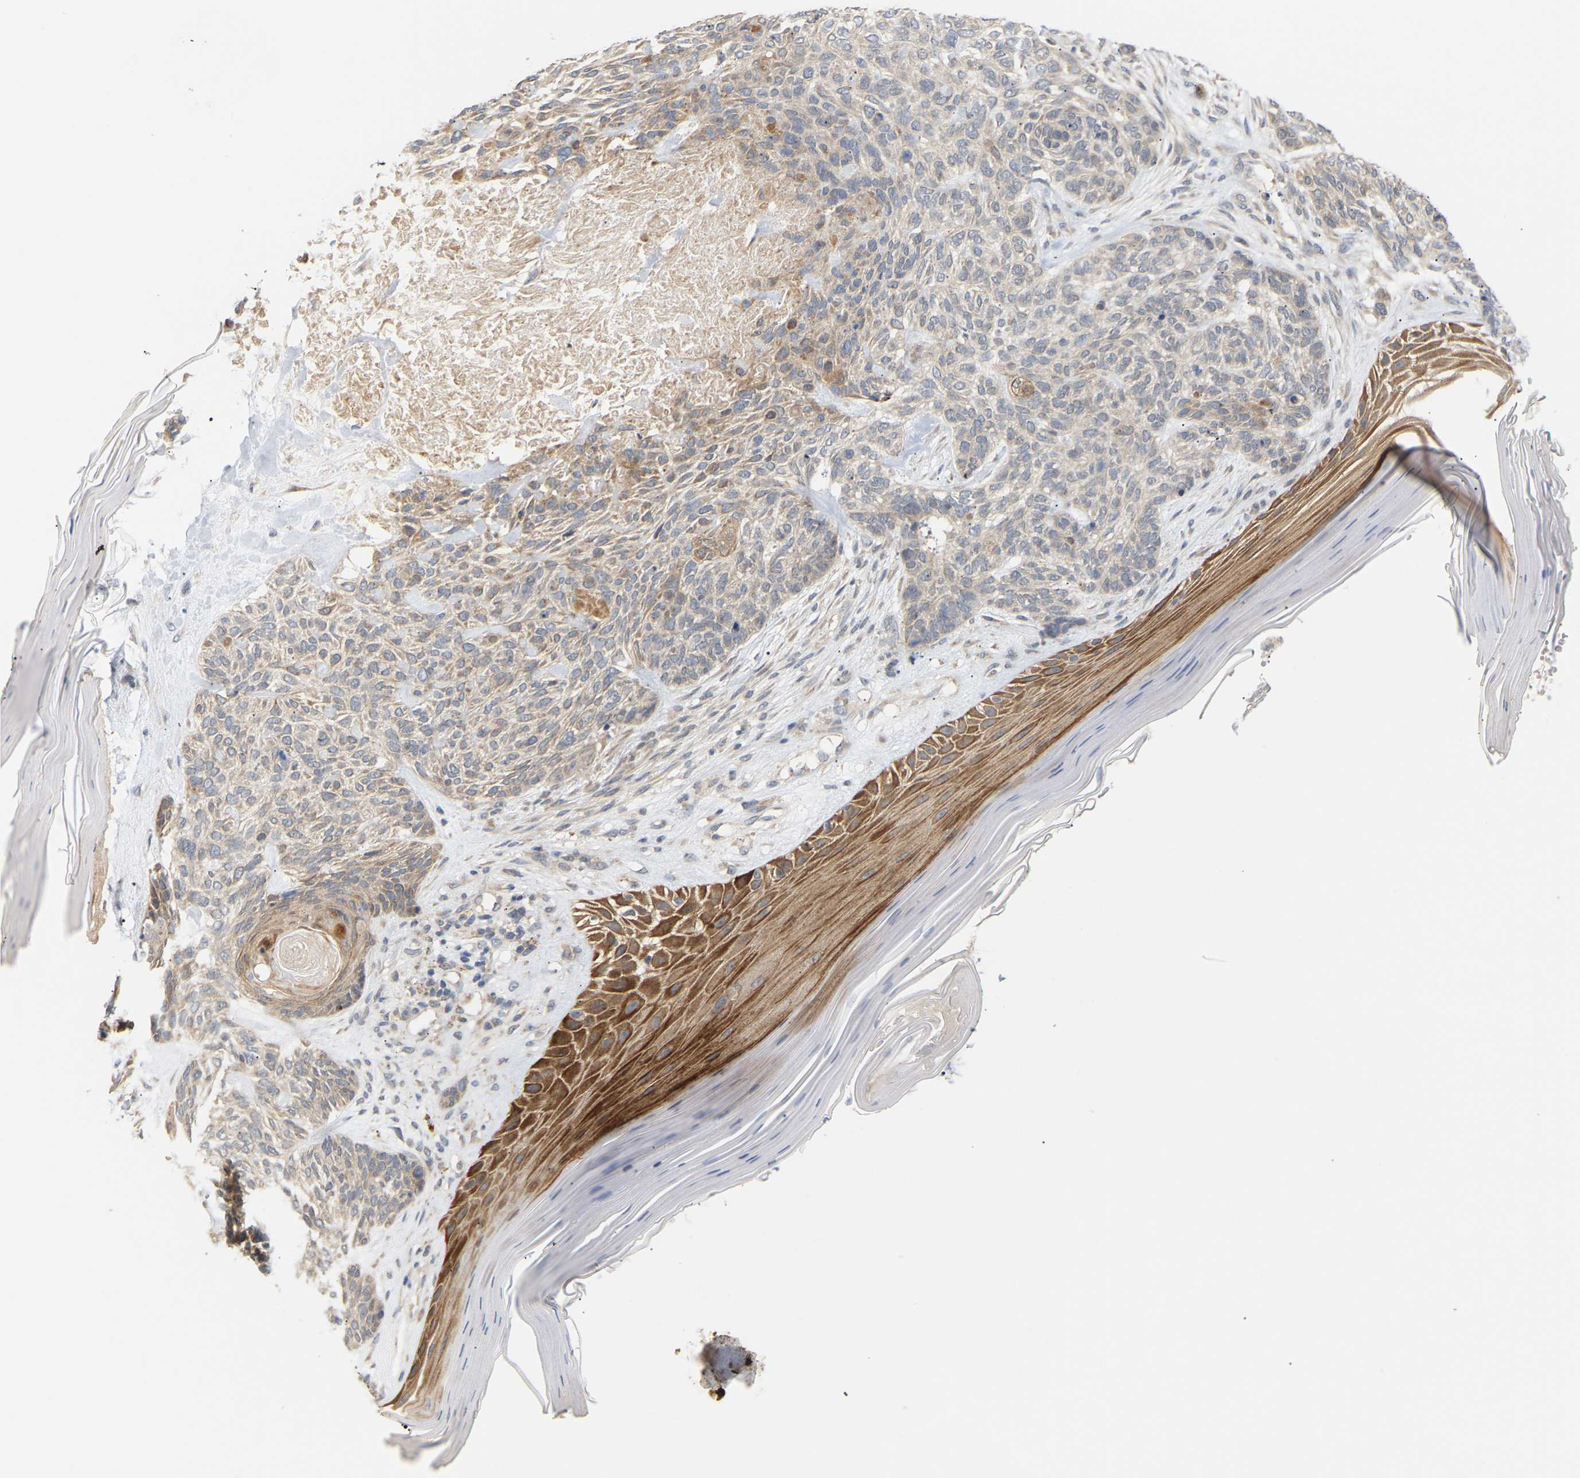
{"staining": {"intensity": "moderate", "quantity": "<25%", "location": "cytoplasmic/membranous"}, "tissue": "skin cancer", "cell_type": "Tumor cells", "image_type": "cancer", "snomed": [{"axis": "morphology", "description": "Basal cell carcinoma"}, {"axis": "topography", "description": "Skin"}], "caption": "Basal cell carcinoma (skin) was stained to show a protein in brown. There is low levels of moderate cytoplasmic/membranous staining in approximately <25% of tumor cells.", "gene": "TPMT", "patient": {"sex": "male", "age": 55}}